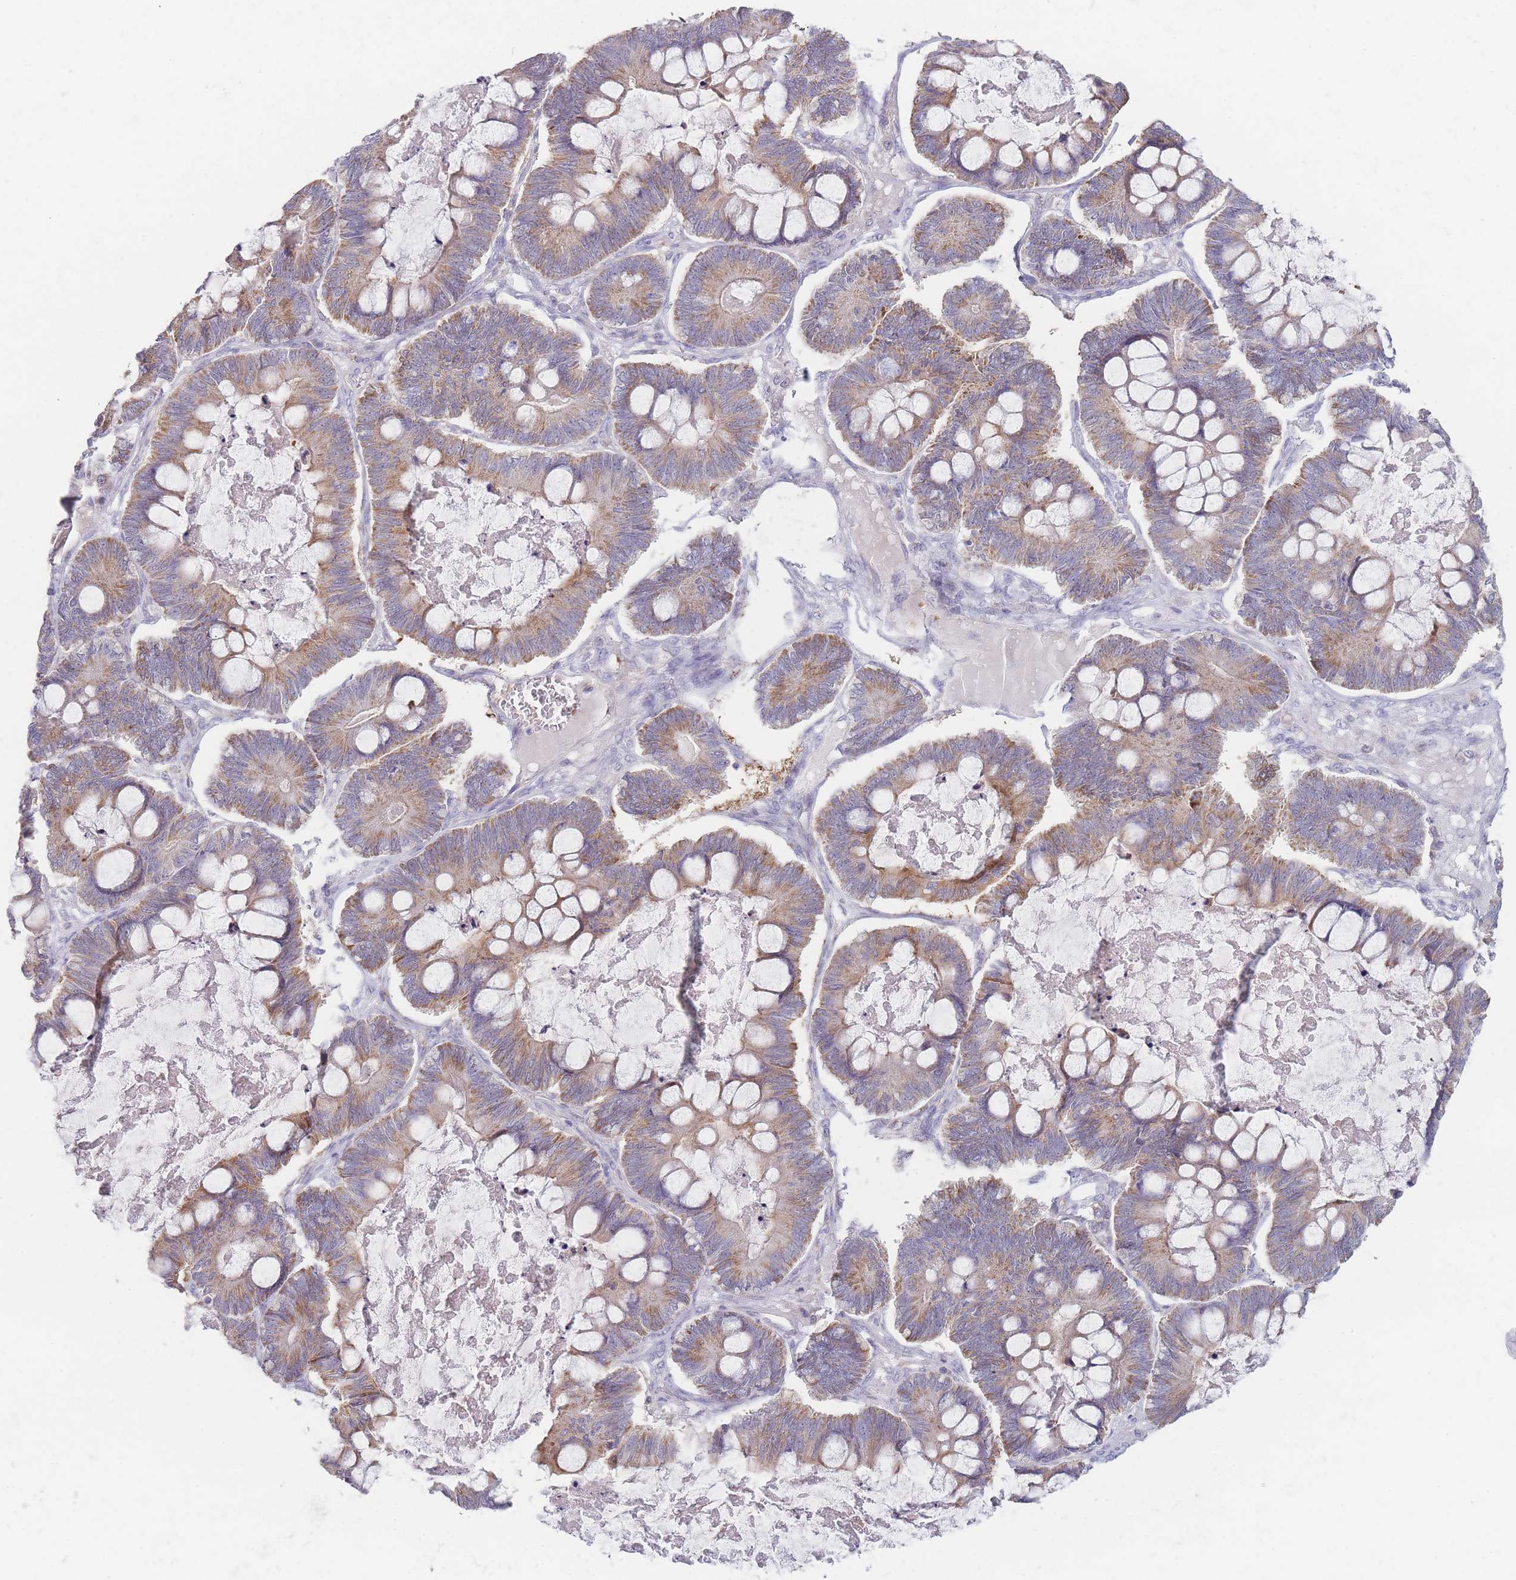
{"staining": {"intensity": "moderate", "quantity": ">75%", "location": "cytoplasmic/membranous"}, "tissue": "ovarian cancer", "cell_type": "Tumor cells", "image_type": "cancer", "snomed": [{"axis": "morphology", "description": "Cystadenocarcinoma, mucinous, NOS"}, {"axis": "topography", "description": "Ovary"}], "caption": "Moderate cytoplasmic/membranous expression is seen in approximately >75% of tumor cells in ovarian mucinous cystadenocarcinoma.", "gene": "SMPD4", "patient": {"sex": "female", "age": 61}}